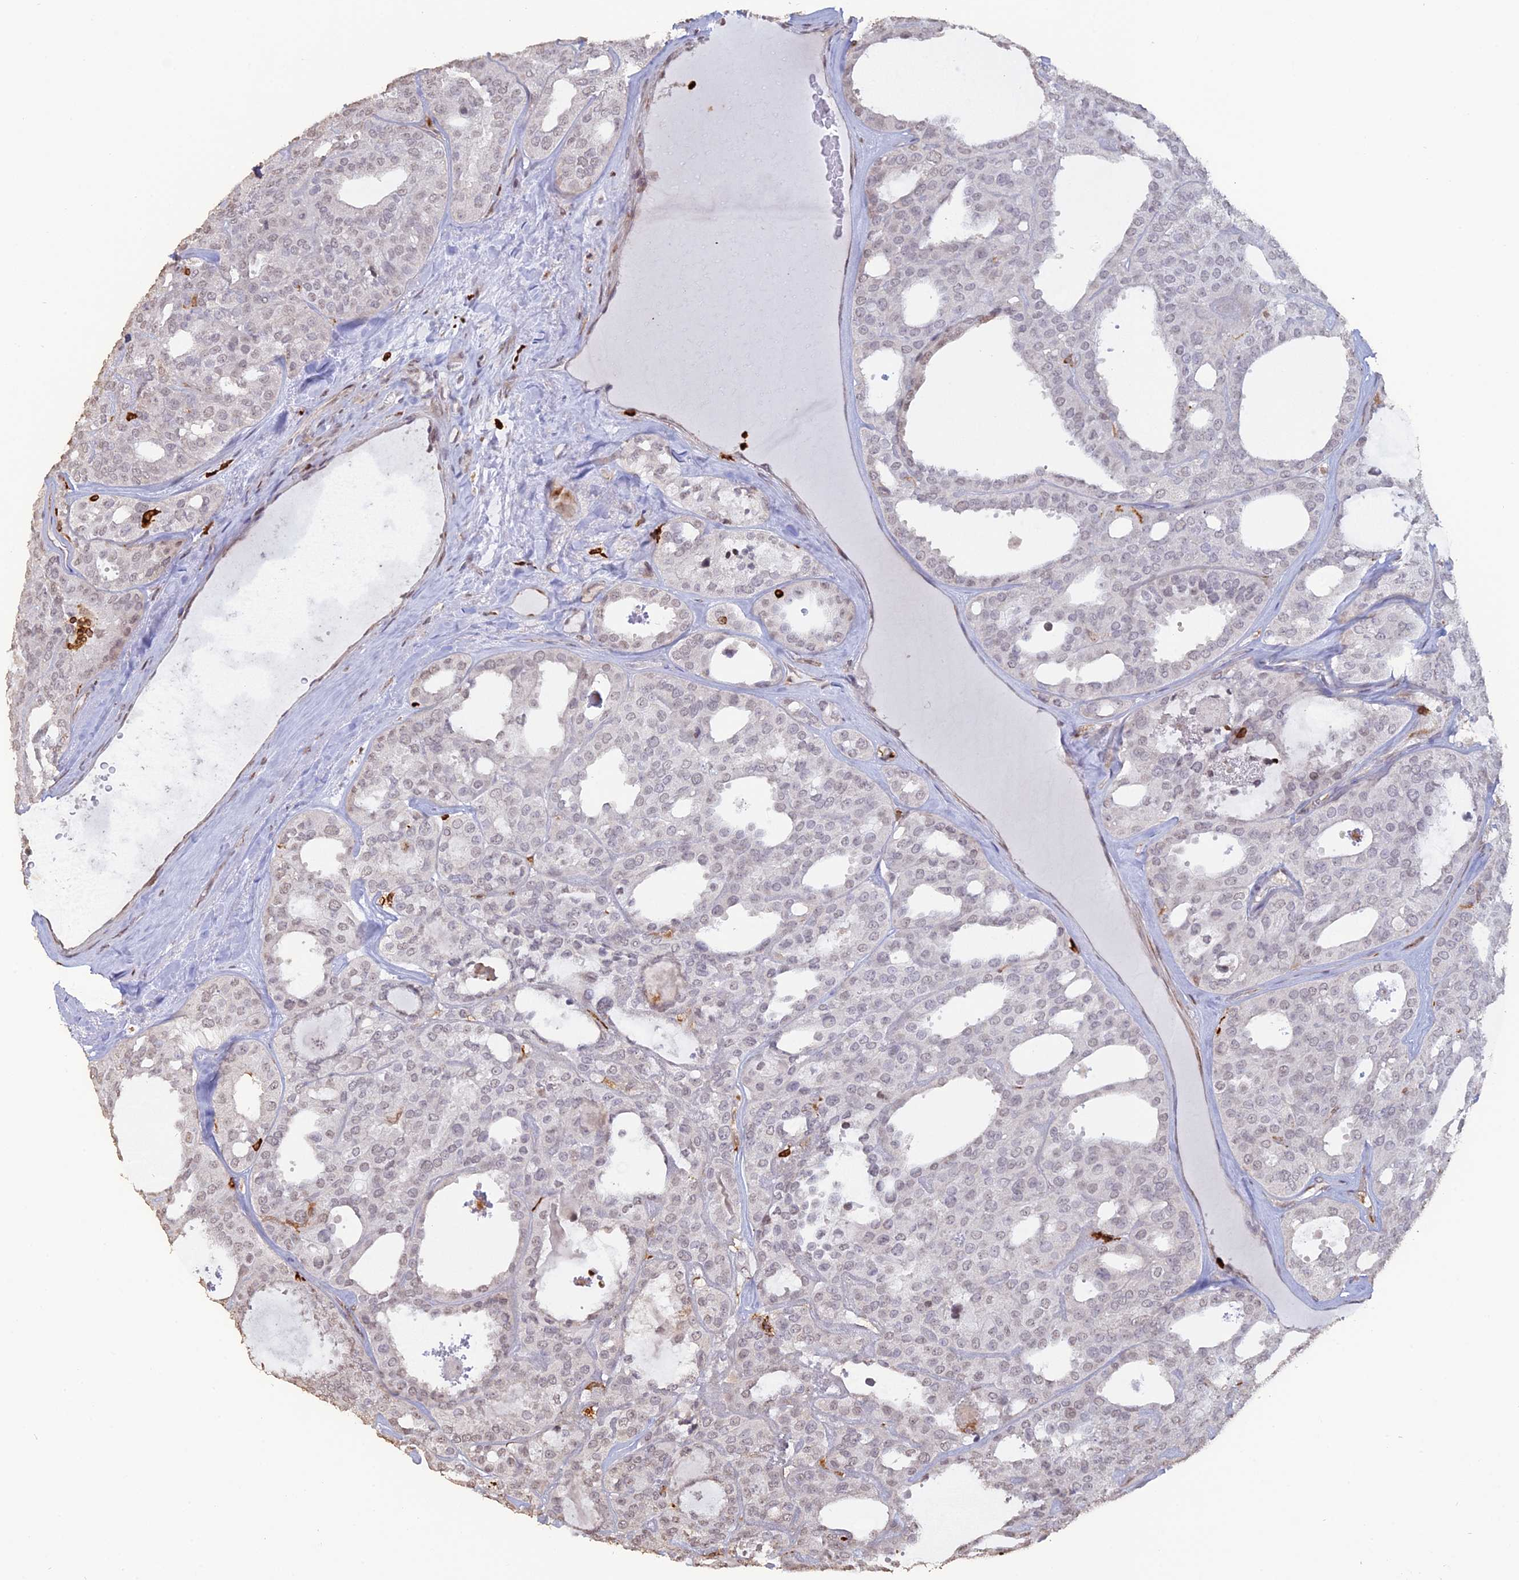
{"staining": {"intensity": "negative", "quantity": "none", "location": "none"}, "tissue": "thyroid cancer", "cell_type": "Tumor cells", "image_type": "cancer", "snomed": [{"axis": "morphology", "description": "Follicular adenoma carcinoma, NOS"}, {"axis": "topography", "description": "Thyroid gland"}], "caption": "DAB immunohistochemical staining of thyroid cancer shows no significant positivity in tumor cells.", "gene": "APOBR", "patient": {"sex": "male", "age": 75}}